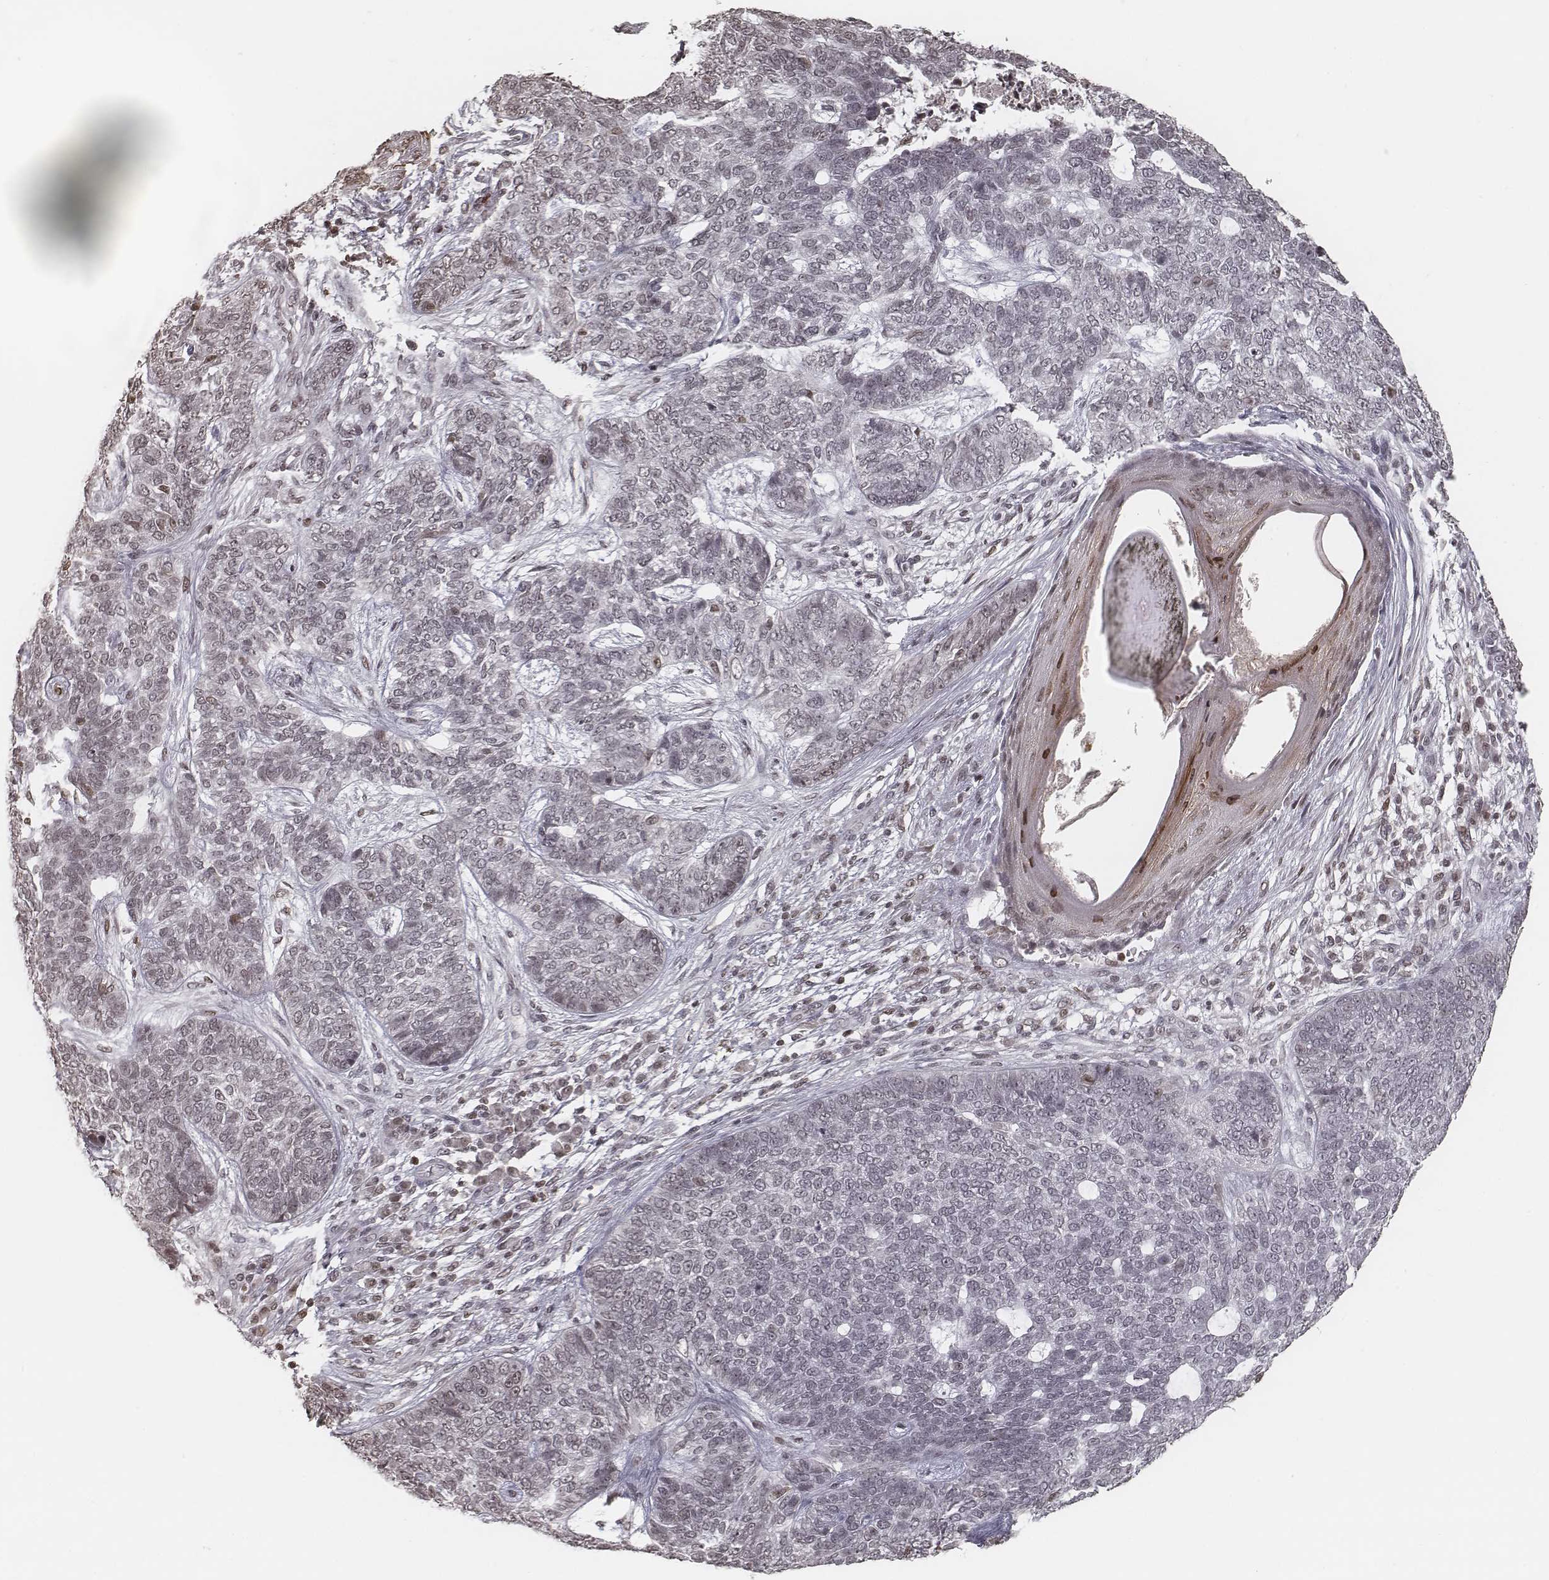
{"staining": {"intensity": "negative", "quantity": "none", "location": "none"}, "tissue": "skin cancer", "cell_type": "Tumor cells", "image_type": "cancer", "snomed": [{"axis": "morphology", "description": "Basal cell carcinoma"}, {"axis": "topography", "description": "Skin"}], "caption": "Image shows no significant protein positivity in tumor cells of skin basal cell carcinoma.", "gene": "HMGA2", "patient": {"sex": "female", "age": 69}}